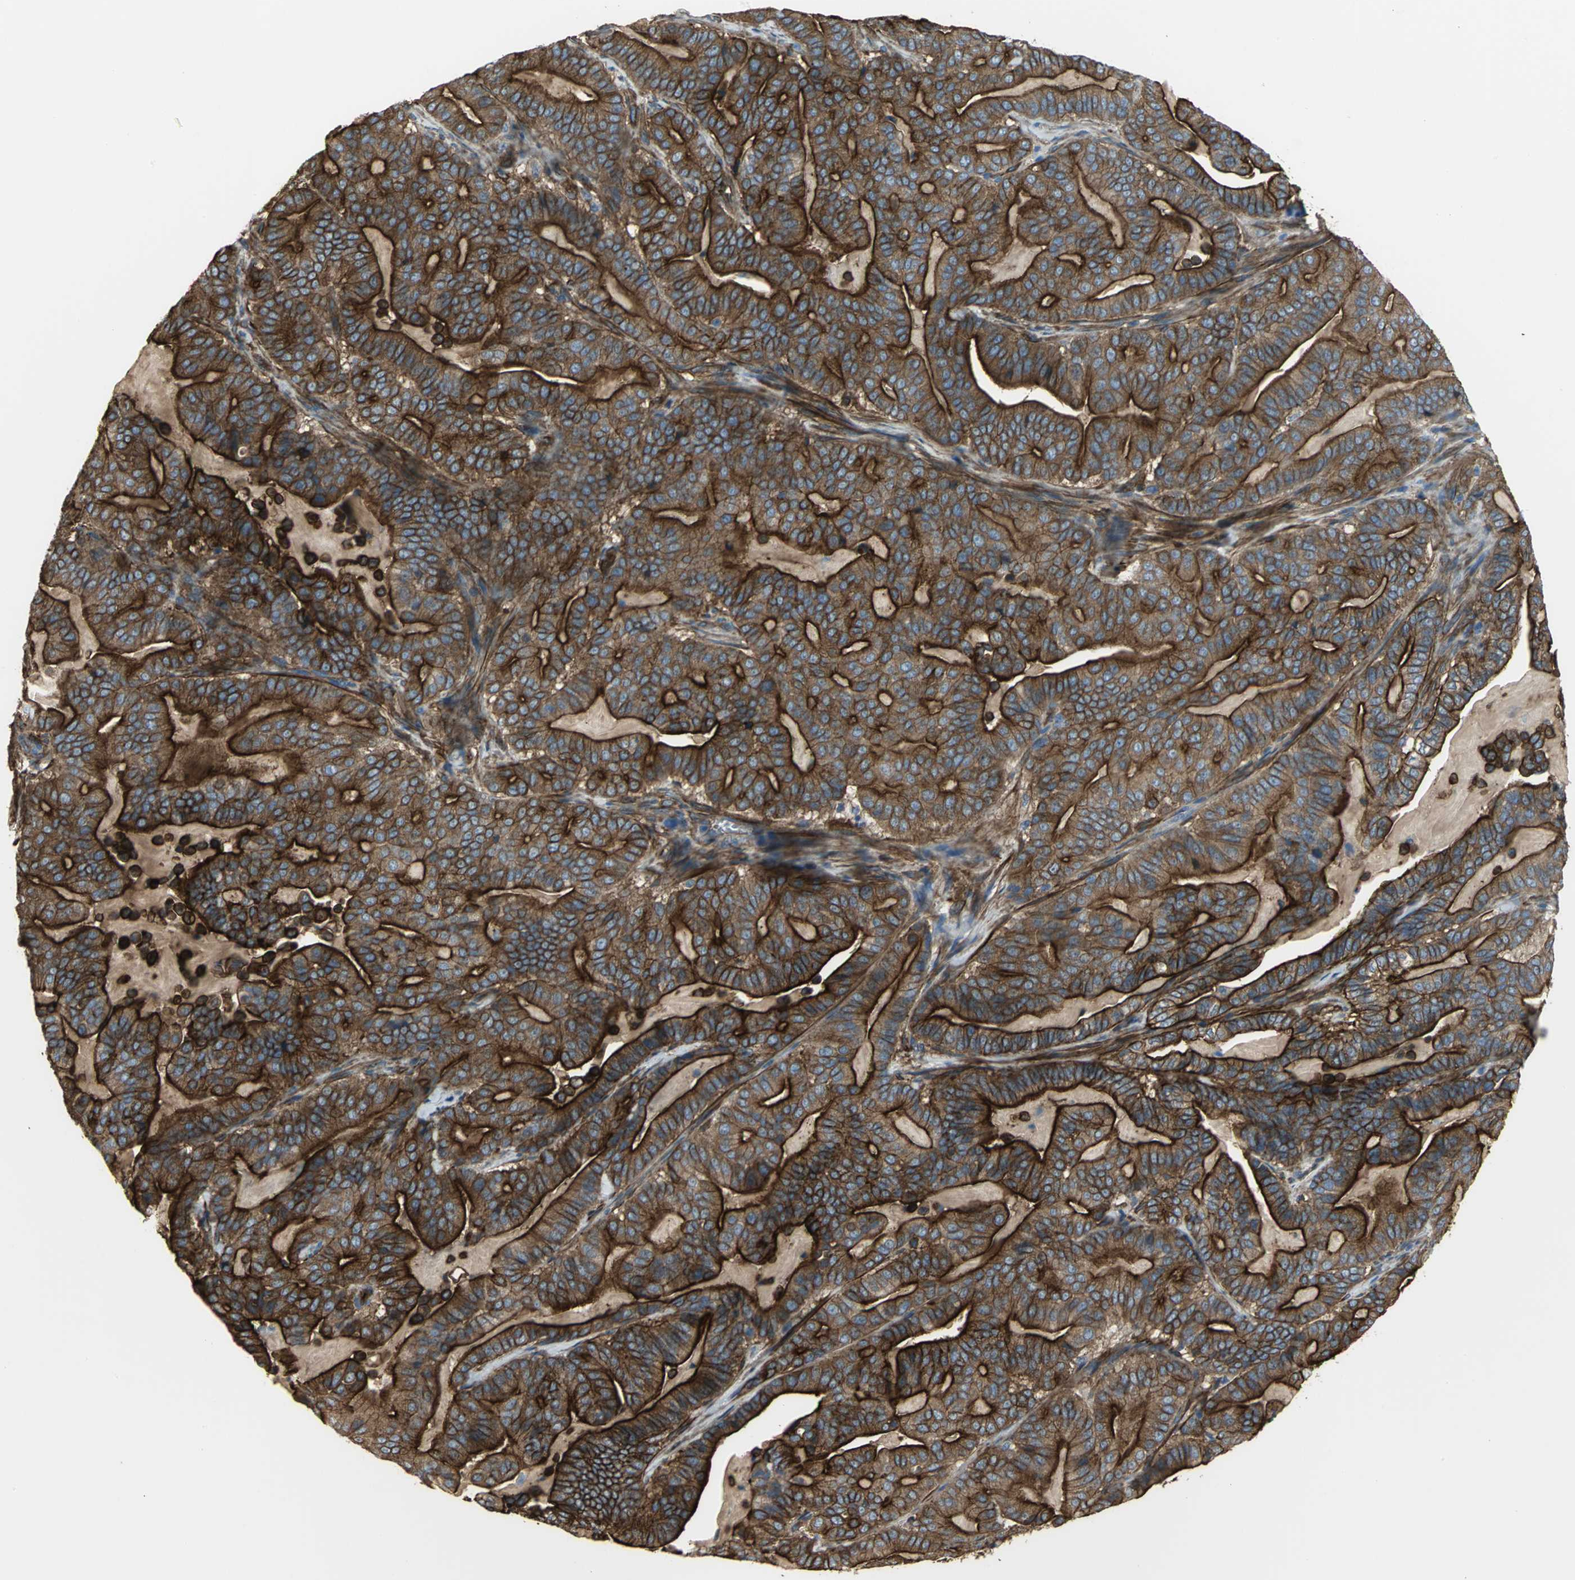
{"staining": {"intensity": "strong", "quantity": ">75%", "location": "cytoplasmic/membranous"}, "tissue": "pancreatic cancer", "cell_type": "Tumor cells", "image_type": "cancer", "snomed": [{"axis": "morphology", "description": "Adenocarcinoma, NOS"}, {"axis": "topography", "description": "Pancreas"}], "caption": "Protein analysis of adenocarcinoma (pancreatic) tissue exhibits strong cytoplasmic/membranous positivity in approximately >75% of tumor cells.", "gene": "FLNB", "patient": {"sex": "male", "age": 63}}